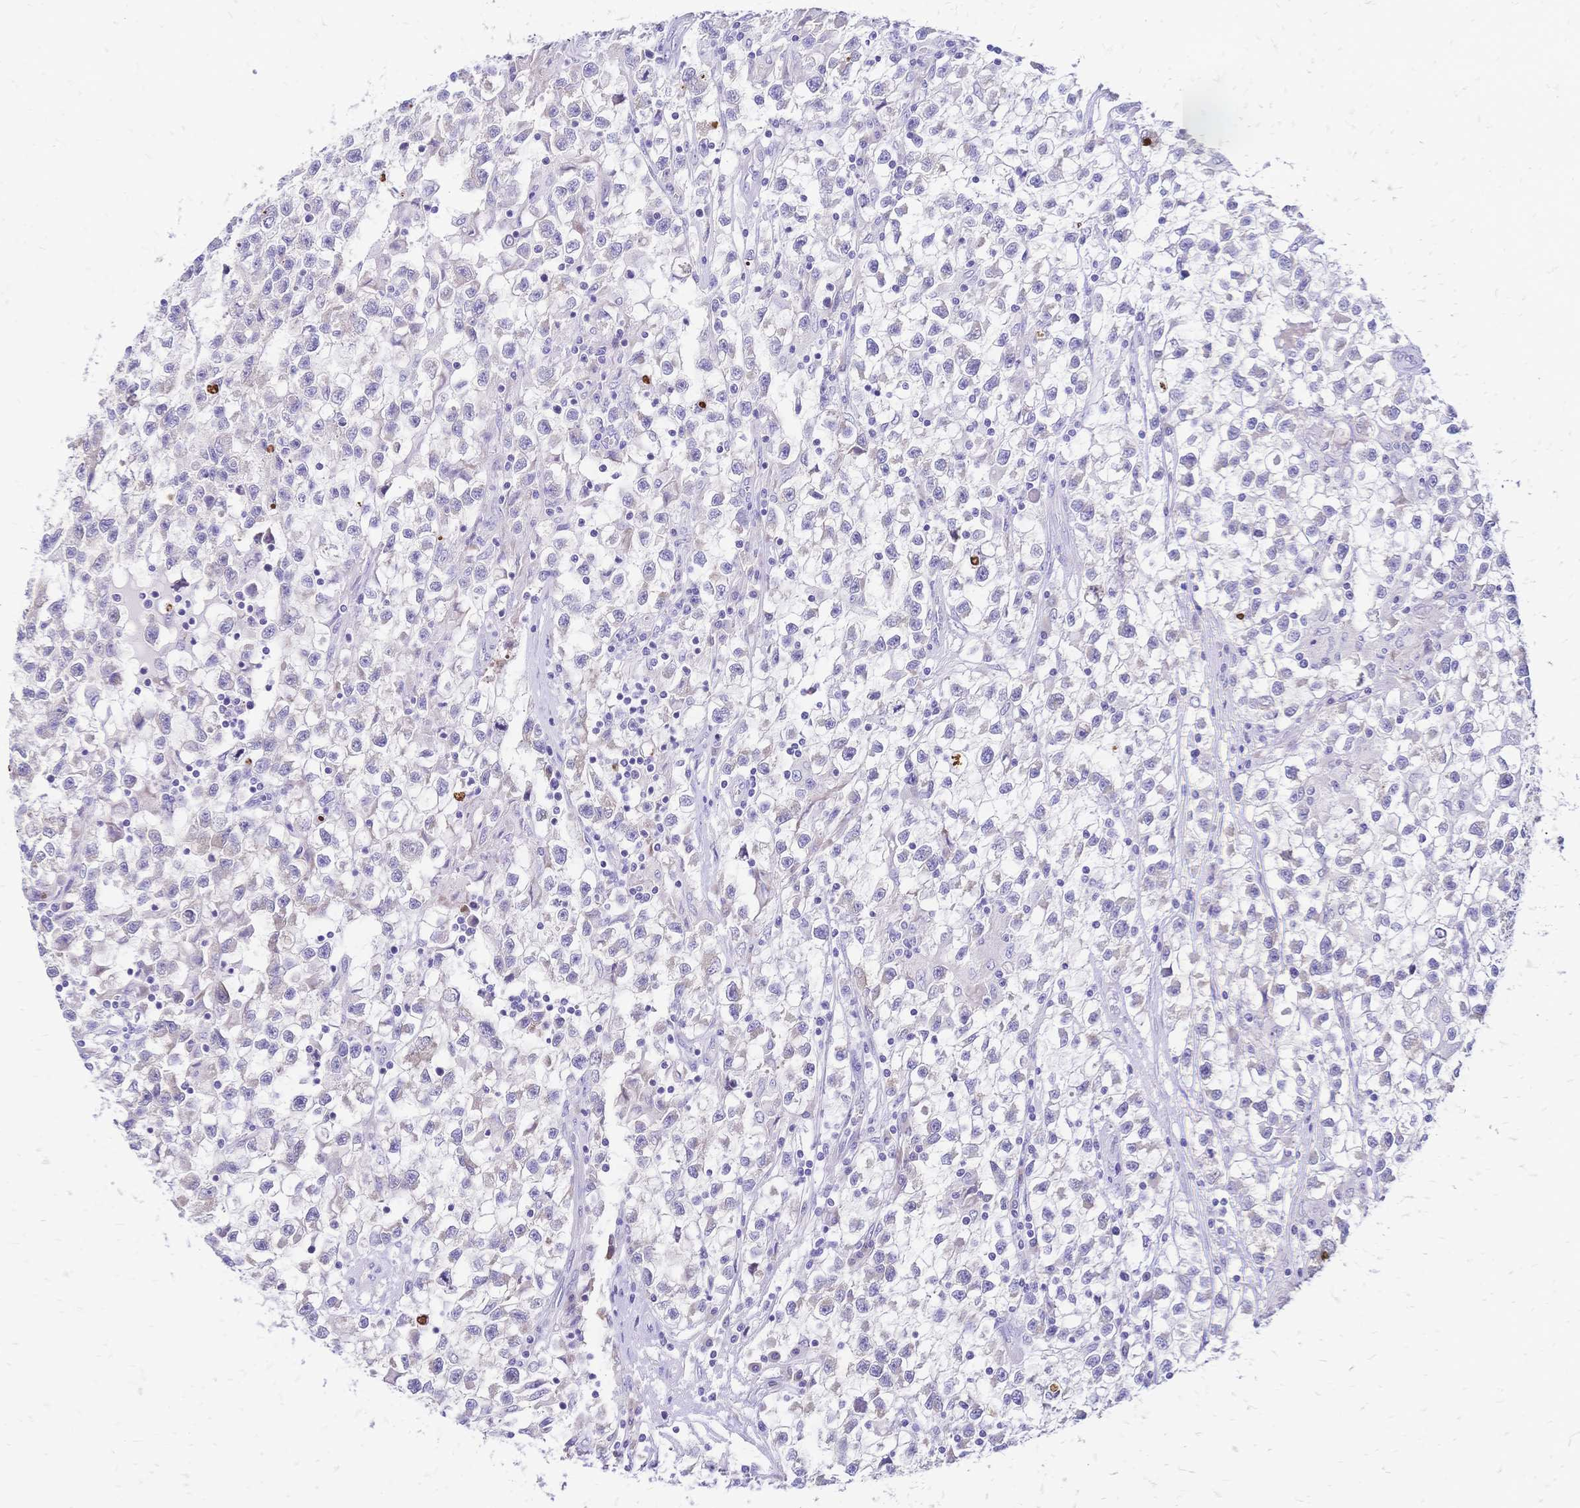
{"staining": {"intensity": "negative", "quantity": "none", "location": "none"}, "tissue": "testis cancer", "cell_type": "Tumor cells", "image_type": "cancer", "snomed": [{"axis": "morphology", "description": "Seminoma, NOS"}, {"axis": "topography", "description": "Testis"}], "caption": "Micrograph shows no significant protein positivity in tumor cells of seminoma (testis).", "gene": "GRB7", "patient": {"sex": "male", "age": 31}}